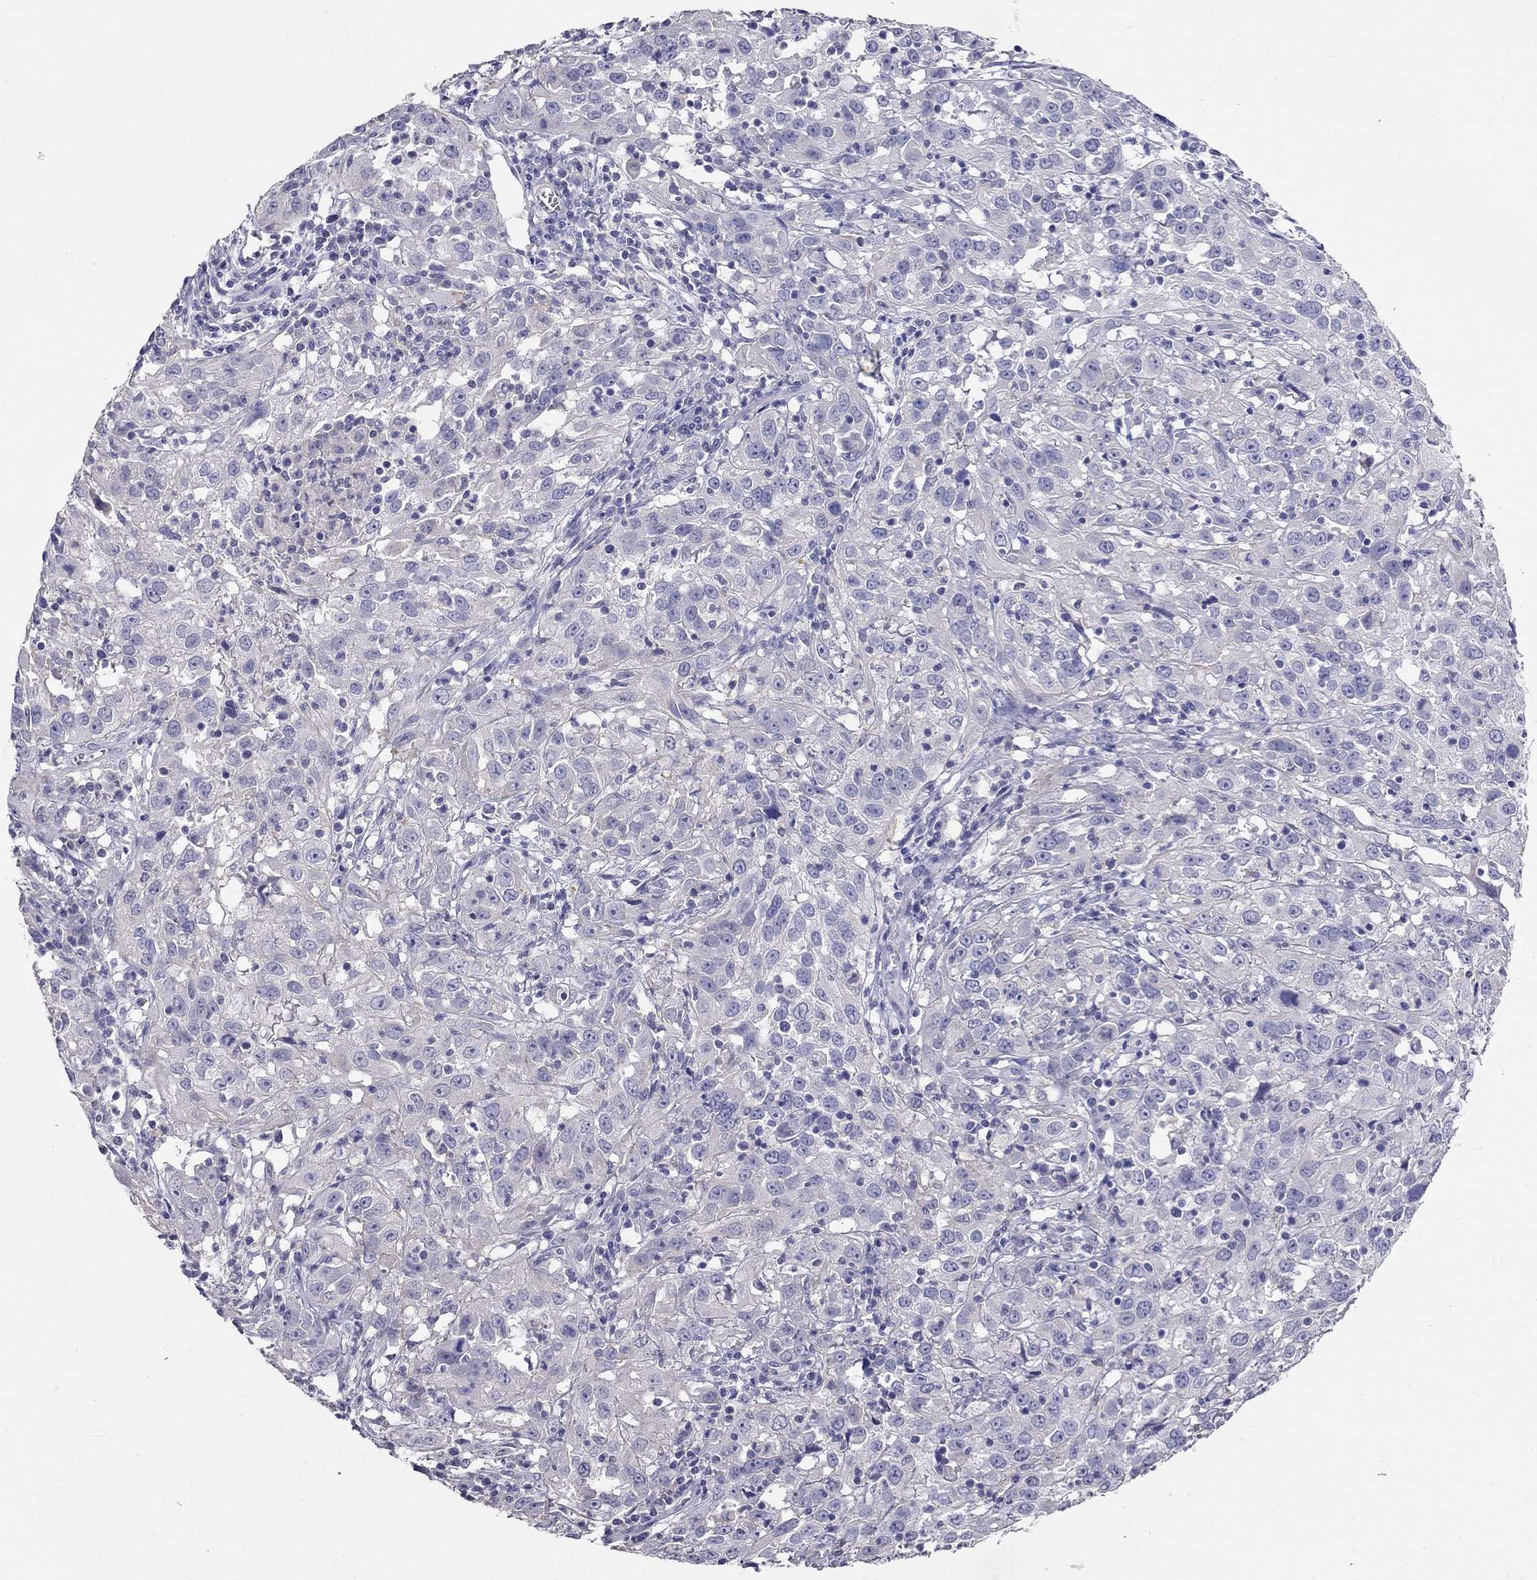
{"staining": {"intensity": "negative", "quantity": "none", "location": "none"}, "tissue": "cervical cancer", "cell_type": "Tumor cells", "image_type": "cancer", "snomed": [{"axis": "morphology", "description": "Squamous cell carcinoma, NOS"}, {"axis": "topography", "description": "Cervix"}], "caption": "An immunohistochemistry (IHC) image of cervical cancer is shown. There is no staining in tumor cells of cervical cancer.", "gene": "LY6H", "patient": {"sex": "female", "age": 32}}